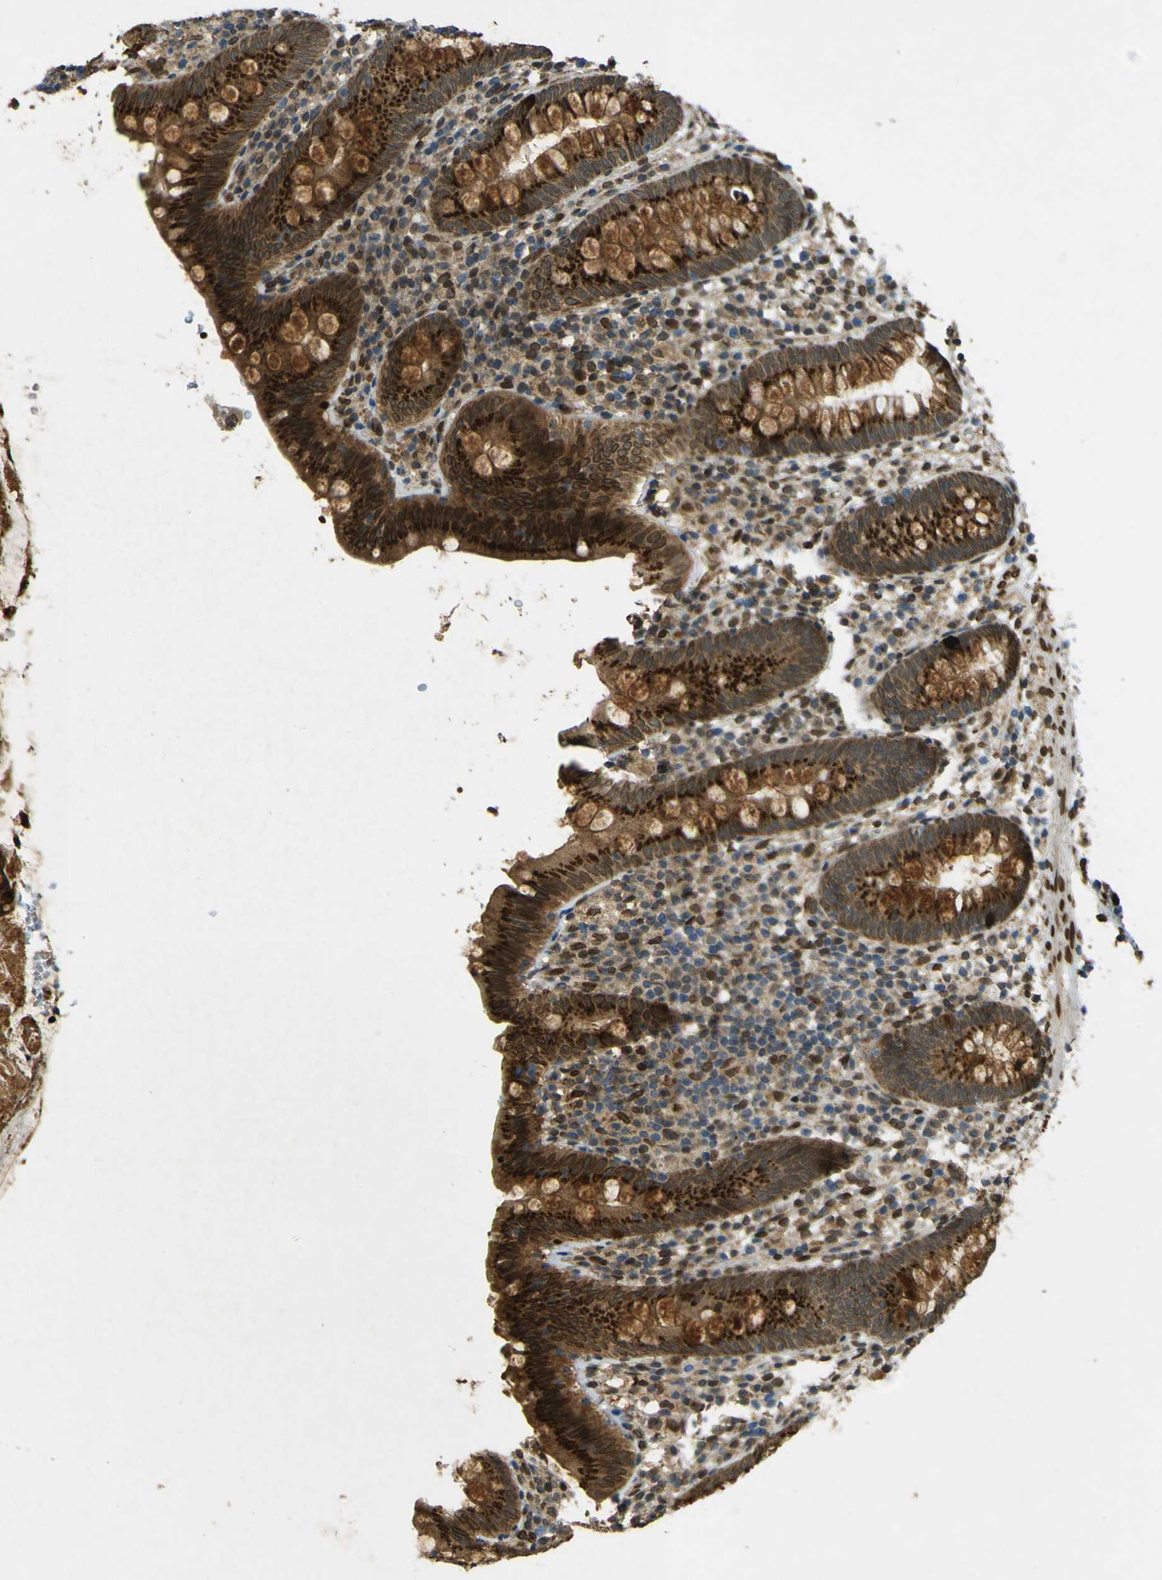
{"staining": {"intensity": "strong", "quantity": ">75%", "location": "cytoplasmic/membranous,nuclear"}, "tissue": "appendix", "cell_type": "Glandular cells", "image_type": "normal", "snomed": [{"axis": "morphology", "description": "Normal tissue, NOS"}, {"axis": "topography", "description": "Appendix"}], "caption": "Immunohistochemistry (DAB) staining of benign appendix demonstrates strong cytoplasmic/membranous,nuclear protein positivity in approximately >75% of glandular cells.", "gene": "GALNT1", "patient": {"sex": "male", "age": 52}}